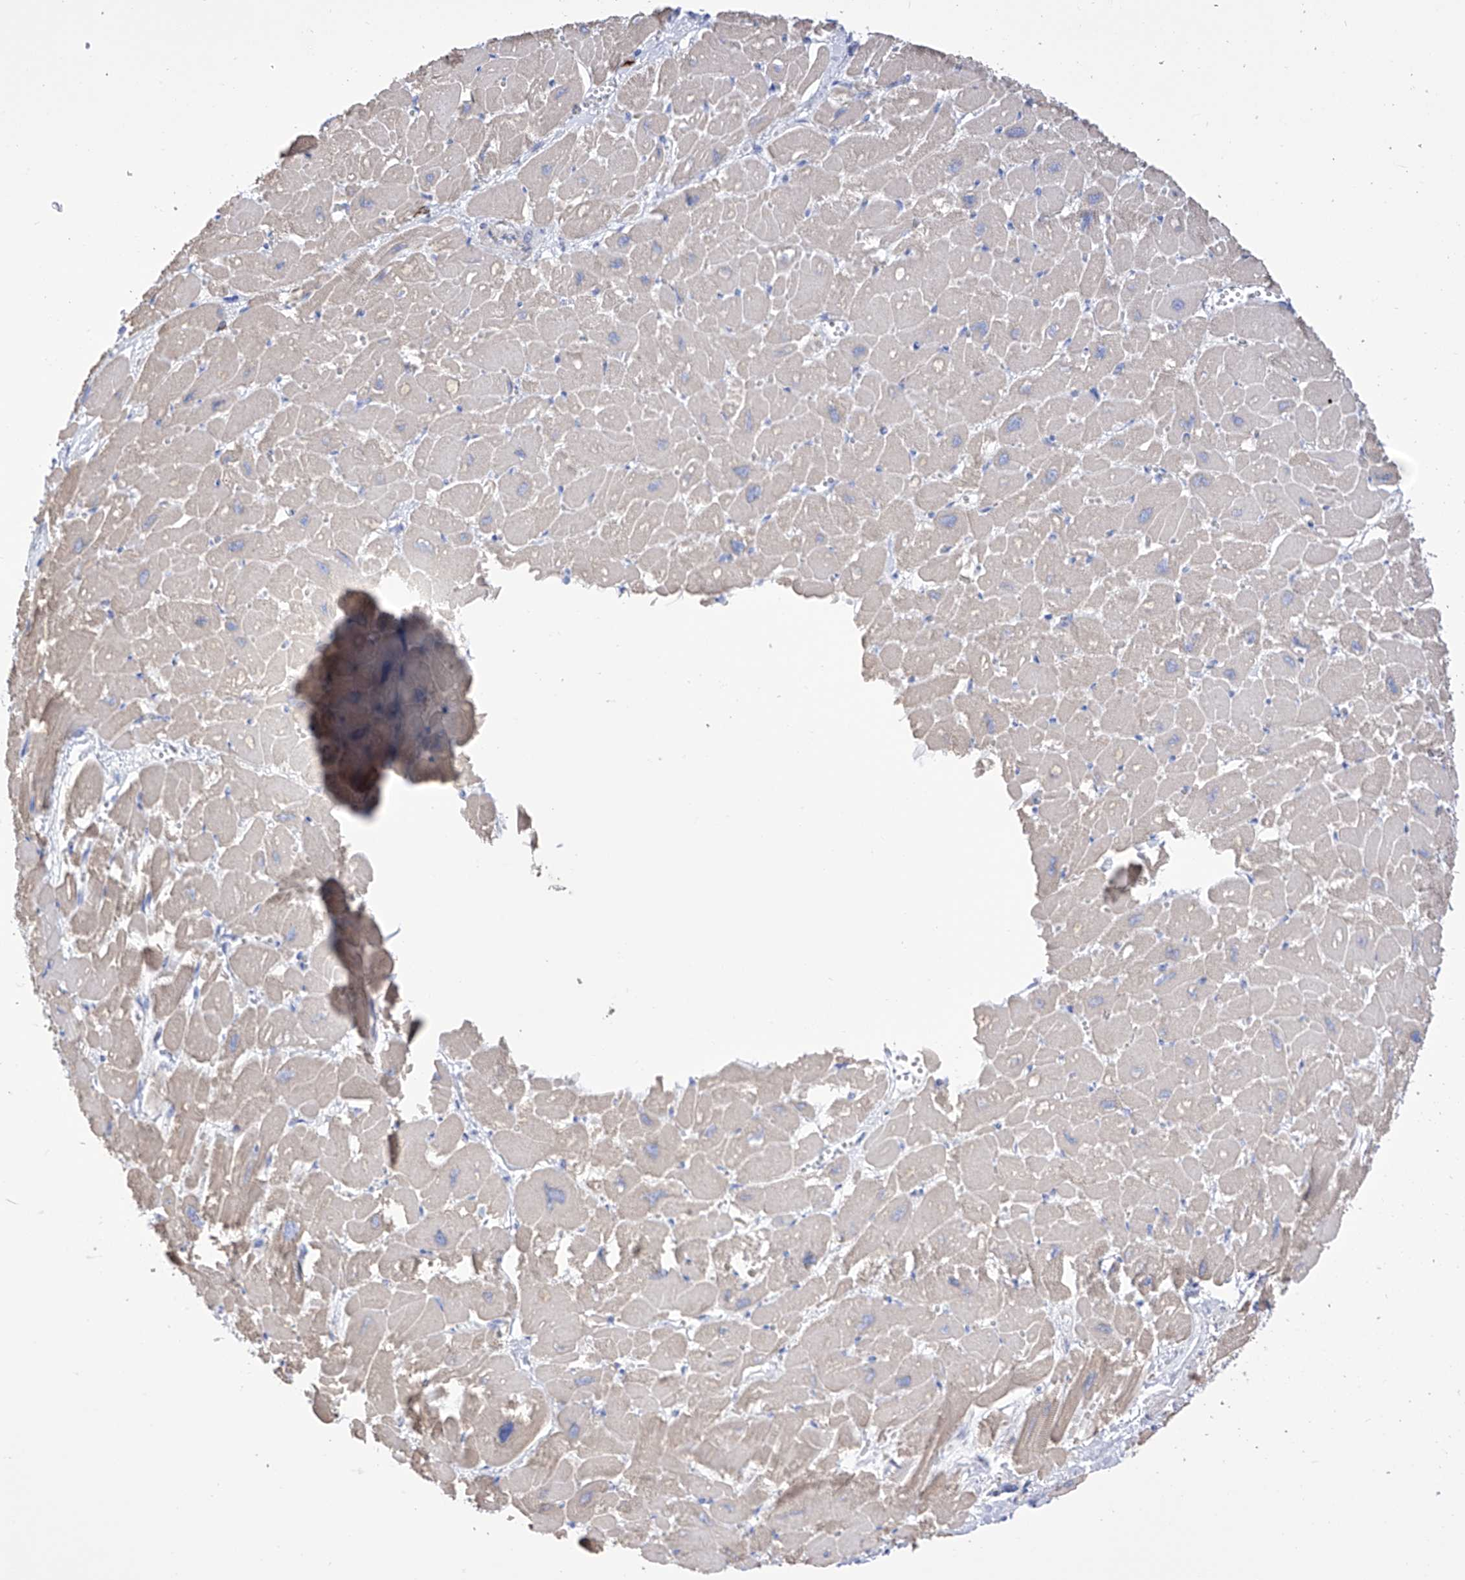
{"staining": {"intensity": "weak", "quantity": "<25%", "location": "cytoplasmic/membranous"}, "tissue": "heart muscle", "cell_type": "Cardiomyocytes", "image_type": "normal", "snomed": [{"axis": "morphology", "description": "Normal tissue, NOS"}, {"axis": "topography", "description": "Heart"}], "caption": "Immunohistochemistry image of normal heart muscle: human heart muscle stained with DAB (3,3'-diaminobenzidine) demonstrates no significant protein staining in cardiomyocytes. (Brightfield microscopy of DAB immunohistochemistry (IHC) at high magnification).", "gene": "FLG", "patient": {"sex": "male", "age": 54}}